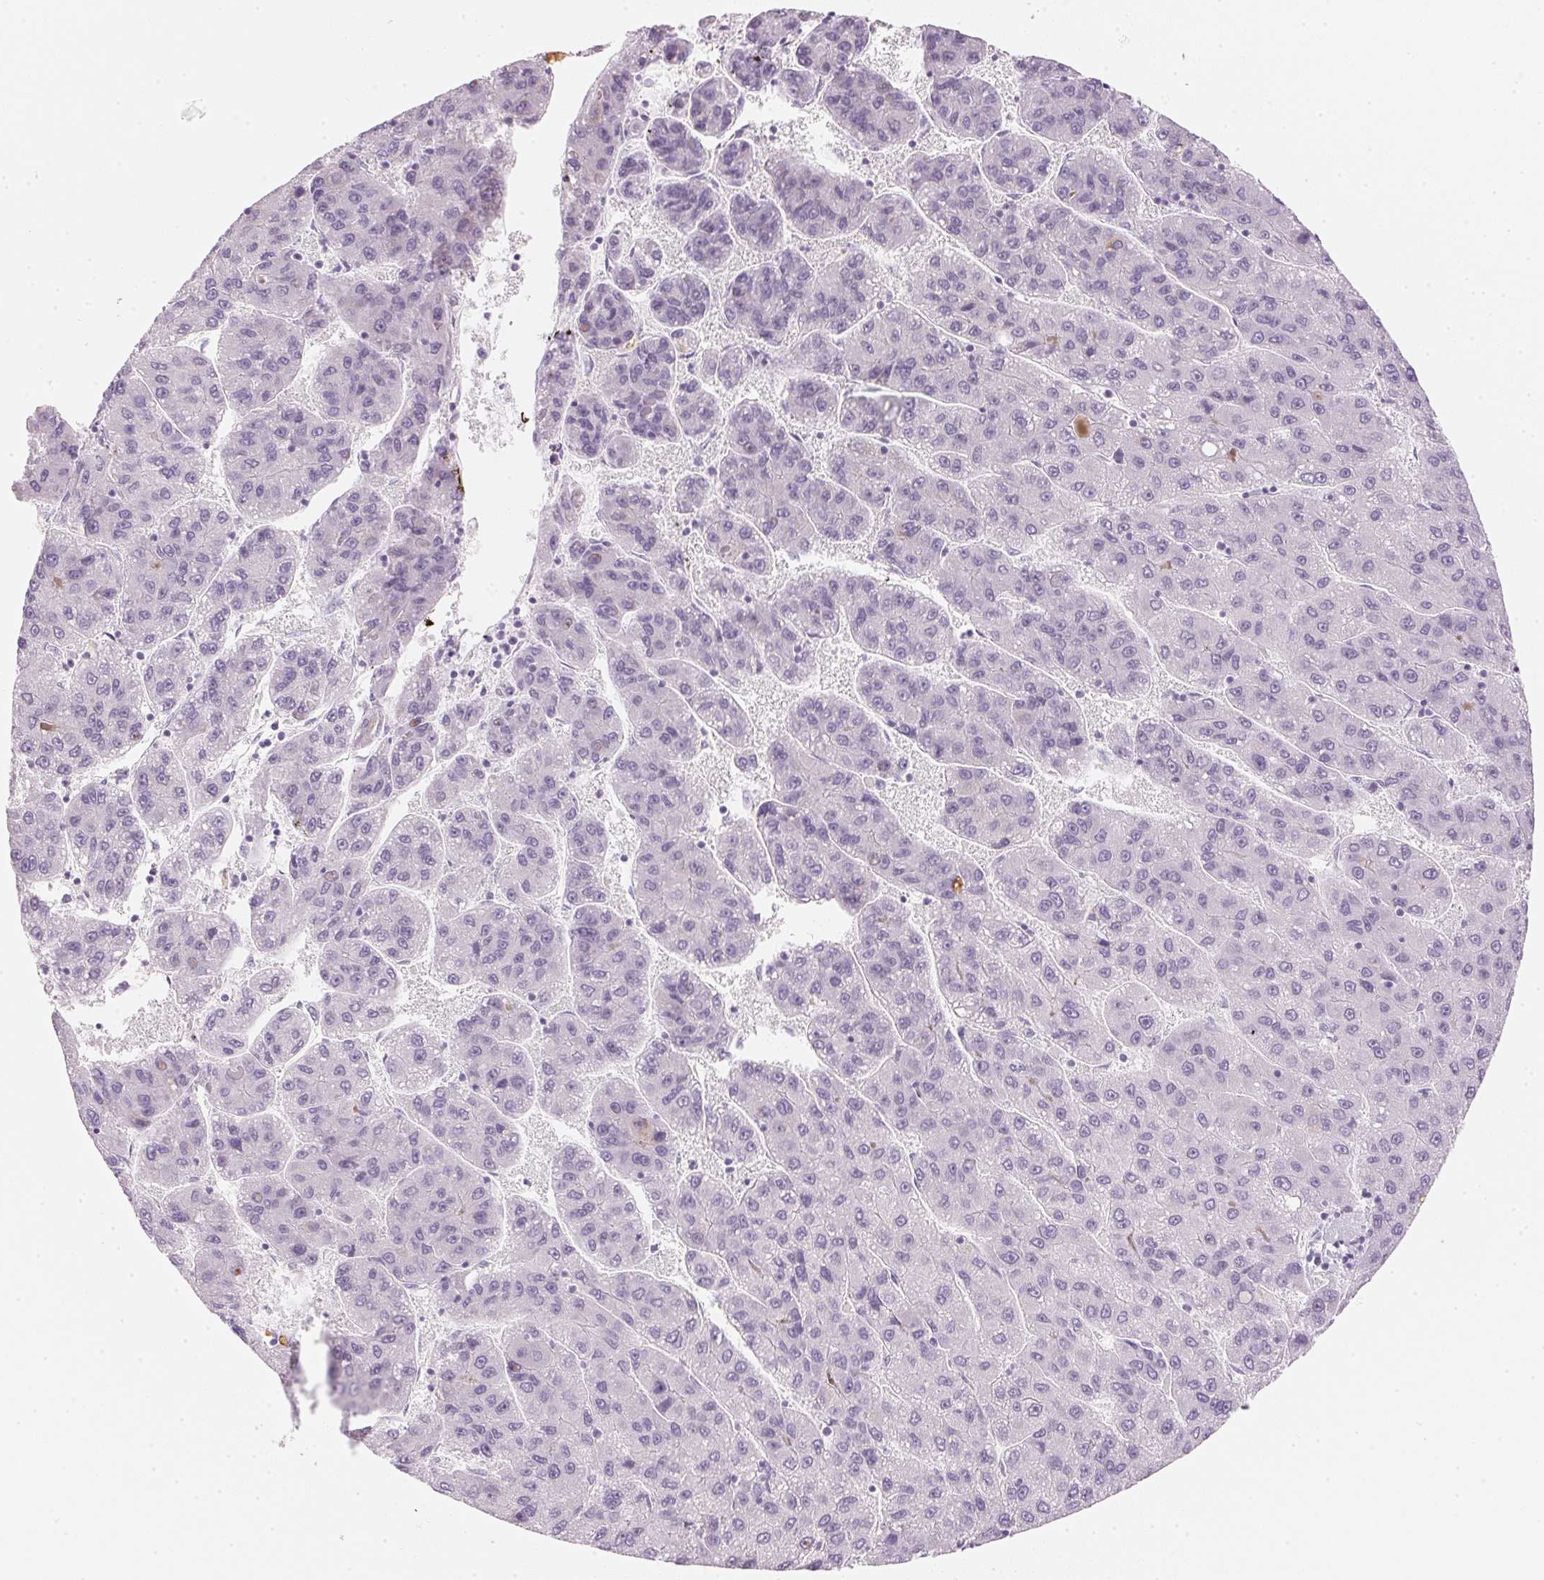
{"staining": {"intensity": "negative", "quantity": "none", "location": "none"}, "tissue": "liver cancer", "cell_type": "Tumor cells", "image_type": "cancer", "snomed": [{"axis": "morphology", "description": "Carcinoma, Hepatocellular, NOS"}, {"axis": "topography", "description": "Liver"}], "caption": "A high-resolution image shows immunohistochemistry (IHC) staining of liver cancer, which shows no significant positivity in tumor cells. (Immunohistochemistry (ihc), brightfield microscopy, high magnification).", "gene": "IGFBP1", "patient": {"sex": "female", "age": 82}}